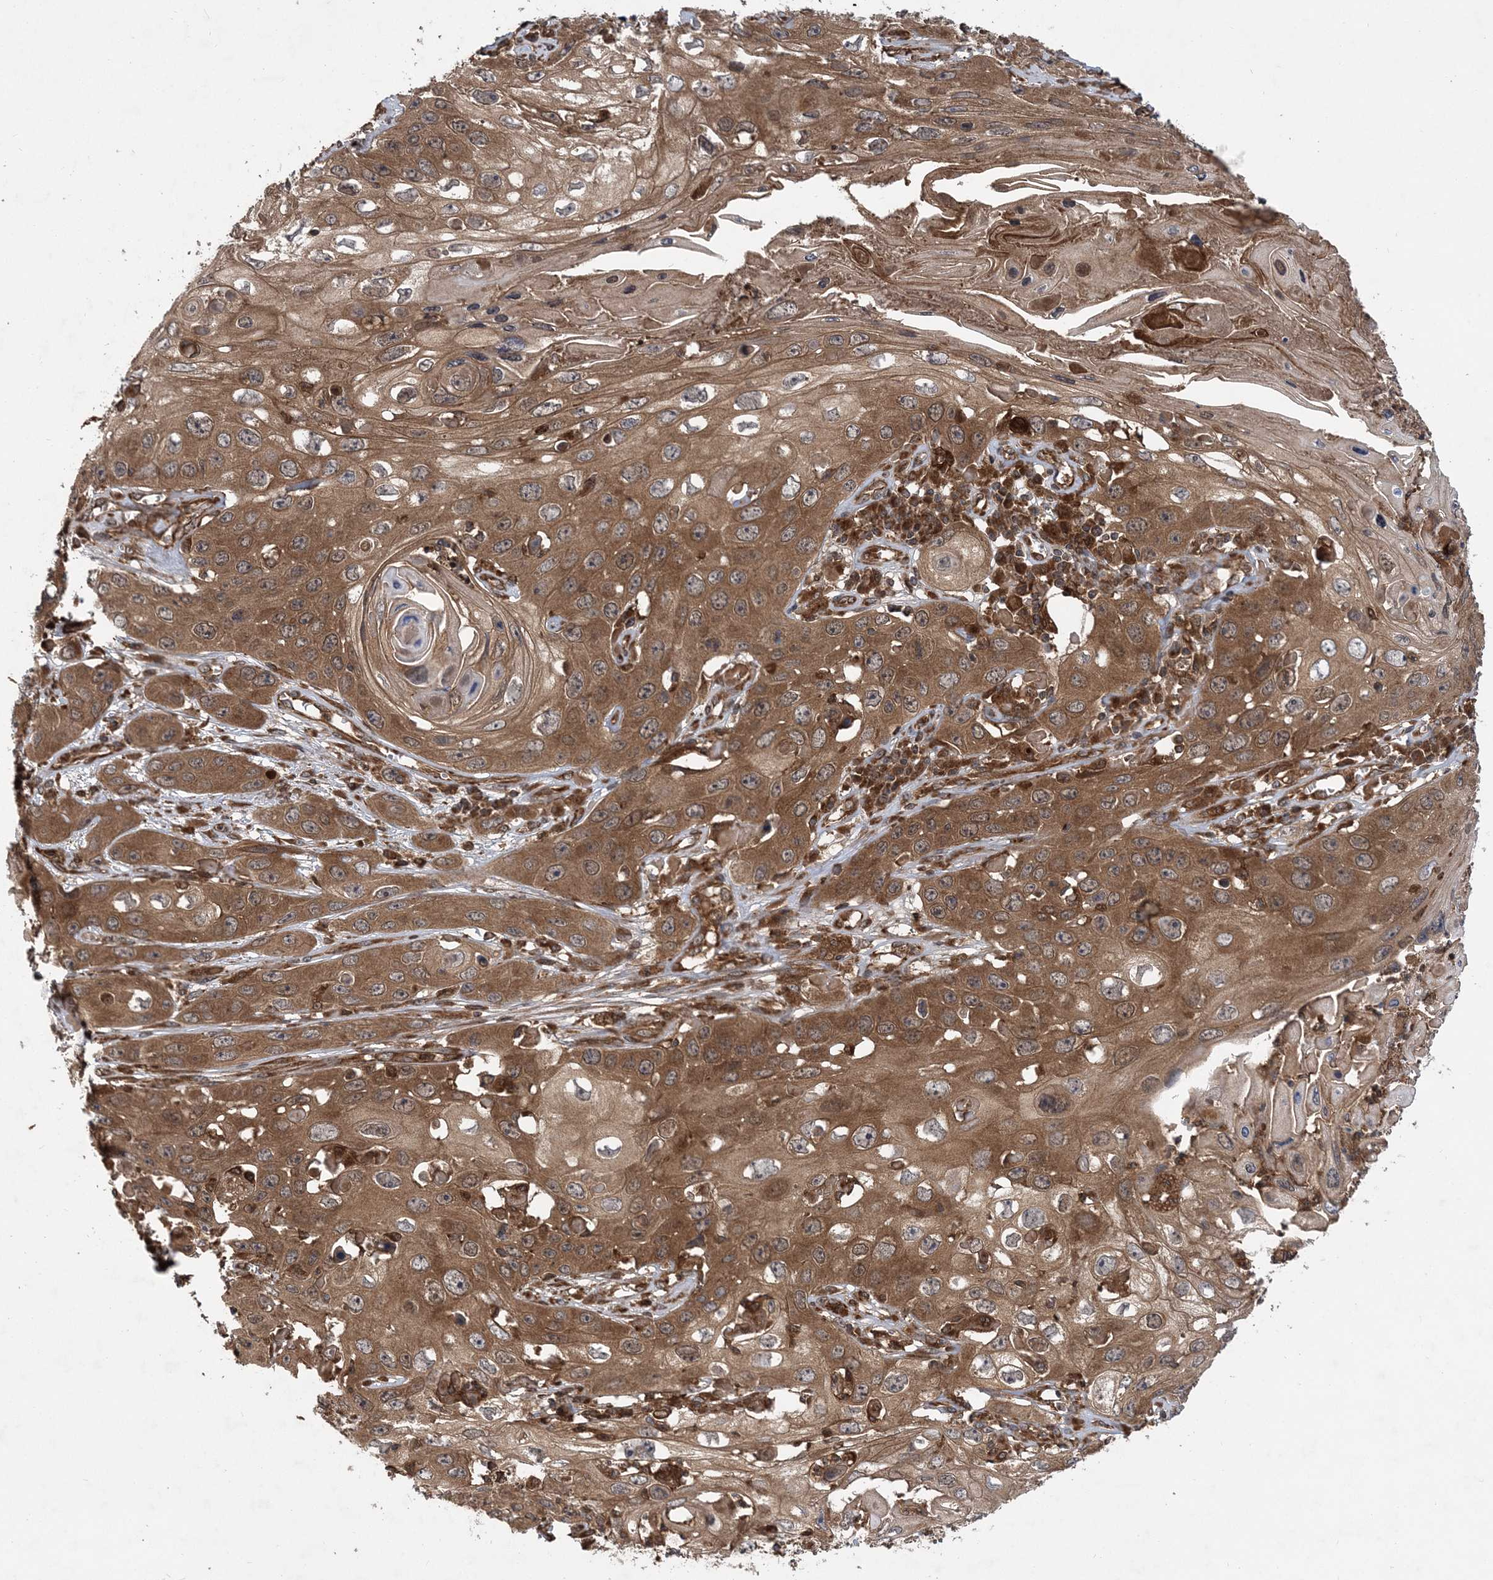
{"staining": {"intensity": "moderate", "quantity": ">75%", "location": "cytoplasmic/membranous"}, "tissue": "skin cancer", "cell_type": "Tumor cells", "image_type": "cancer", "snomed": [{"axis": "morphology", "description": "Squamous cell carcinoma, NOS"}, {"axis": "topography", "description": "Skin"}], "caption": "Tumor cells demonstrate moderate cytoplasmic/membranous expression in about >75% of cells in skin cancer (squamous cell carcinoma).", "gene": "ATG3", "patient": {"sex": "male", "age": 55}}